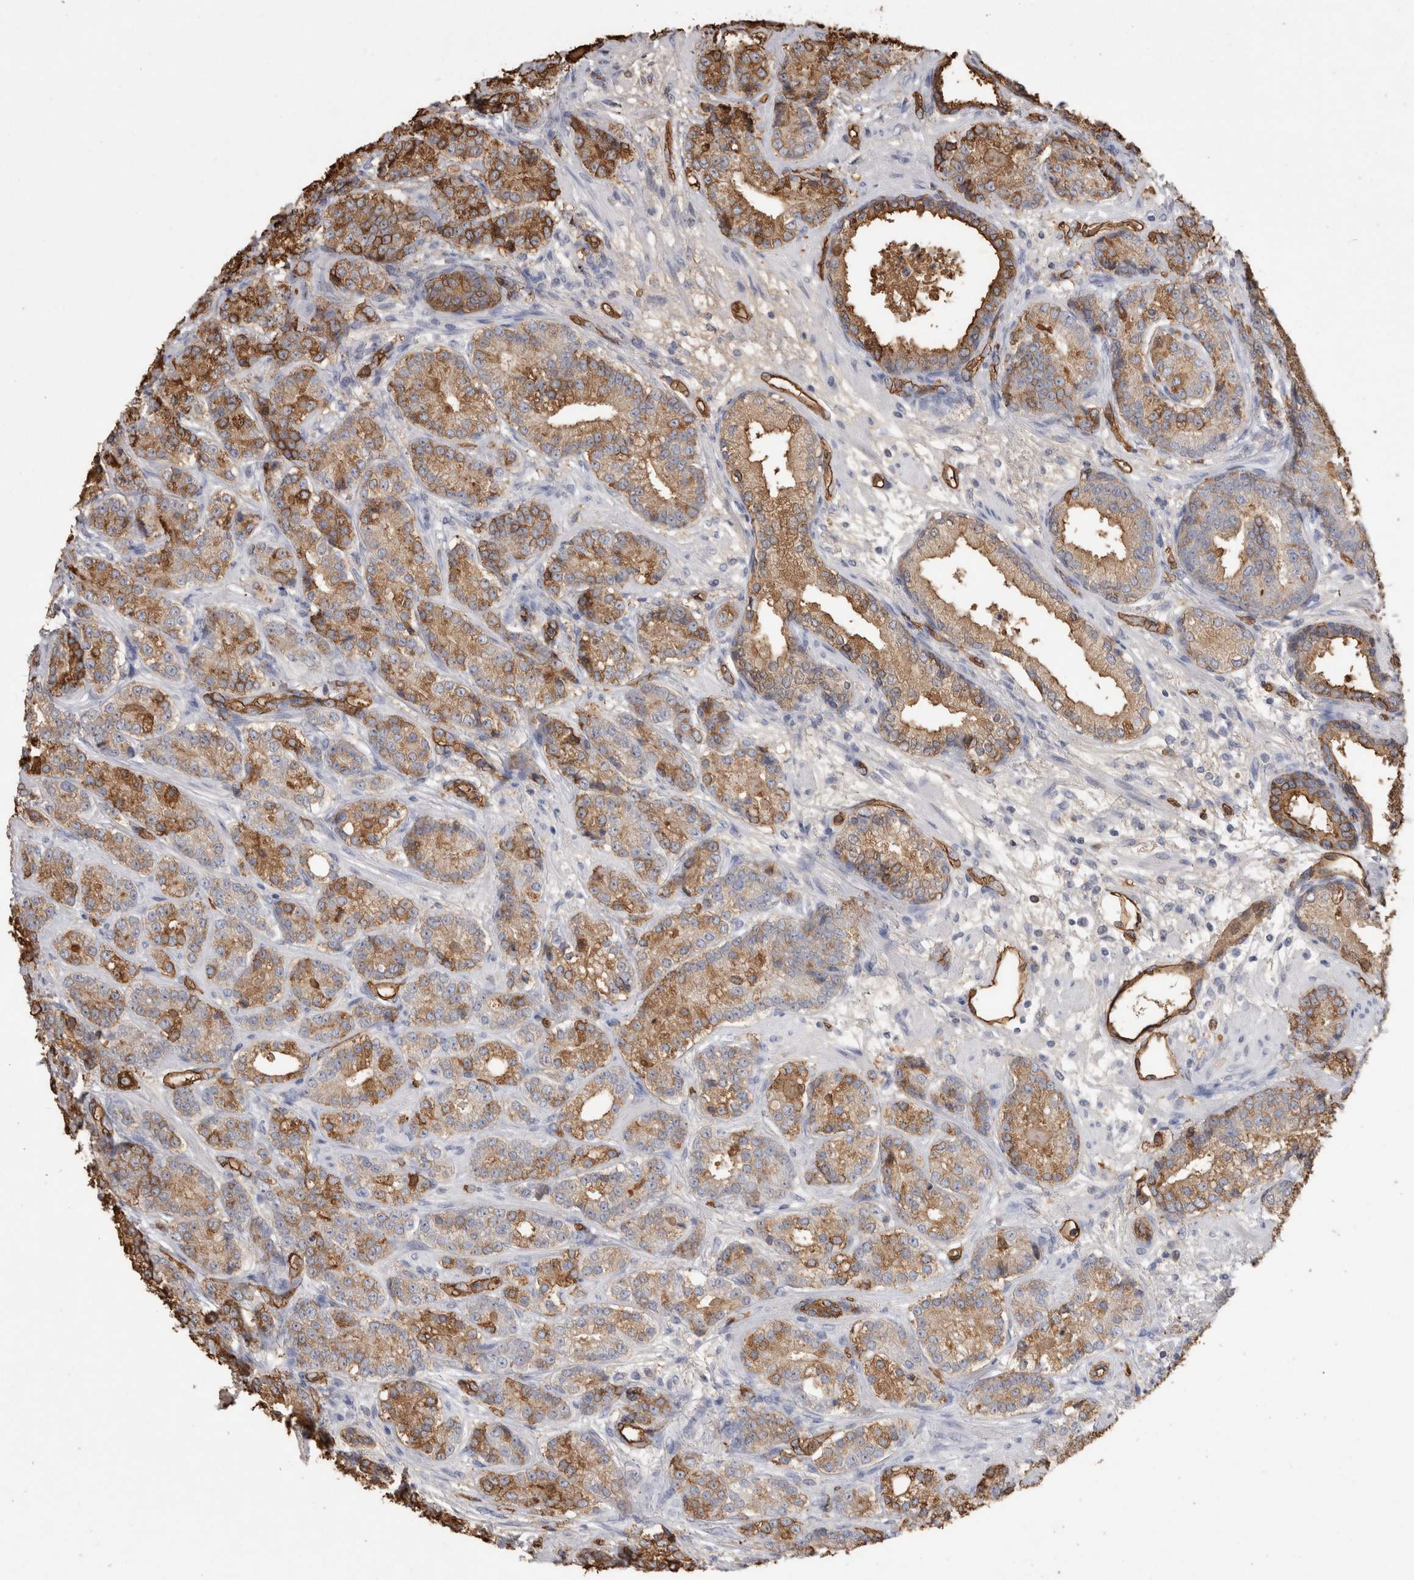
{"staining": {"intensity": "moderate", "quantity": ">75%", "location": "cytoplasmic/membranous"}, "tissue": "prostate cancer", "cell_type": "Tumor cells", "image_type": "cancer", "snomed": [{"axis": "morphology", "description": "Adenocarcinoma, High grade"}, {"axis": "topography", "description": "Prostate"}], "caption": "Prostate adenocarcinoma (high-grade) stained for a protein (brown) demonstrates moderate cytoplasmic/membranous positive expression in about >75% of tumor cells.", "gene": "IL17RC", "patient": {"sex": "male", "age": 61}}